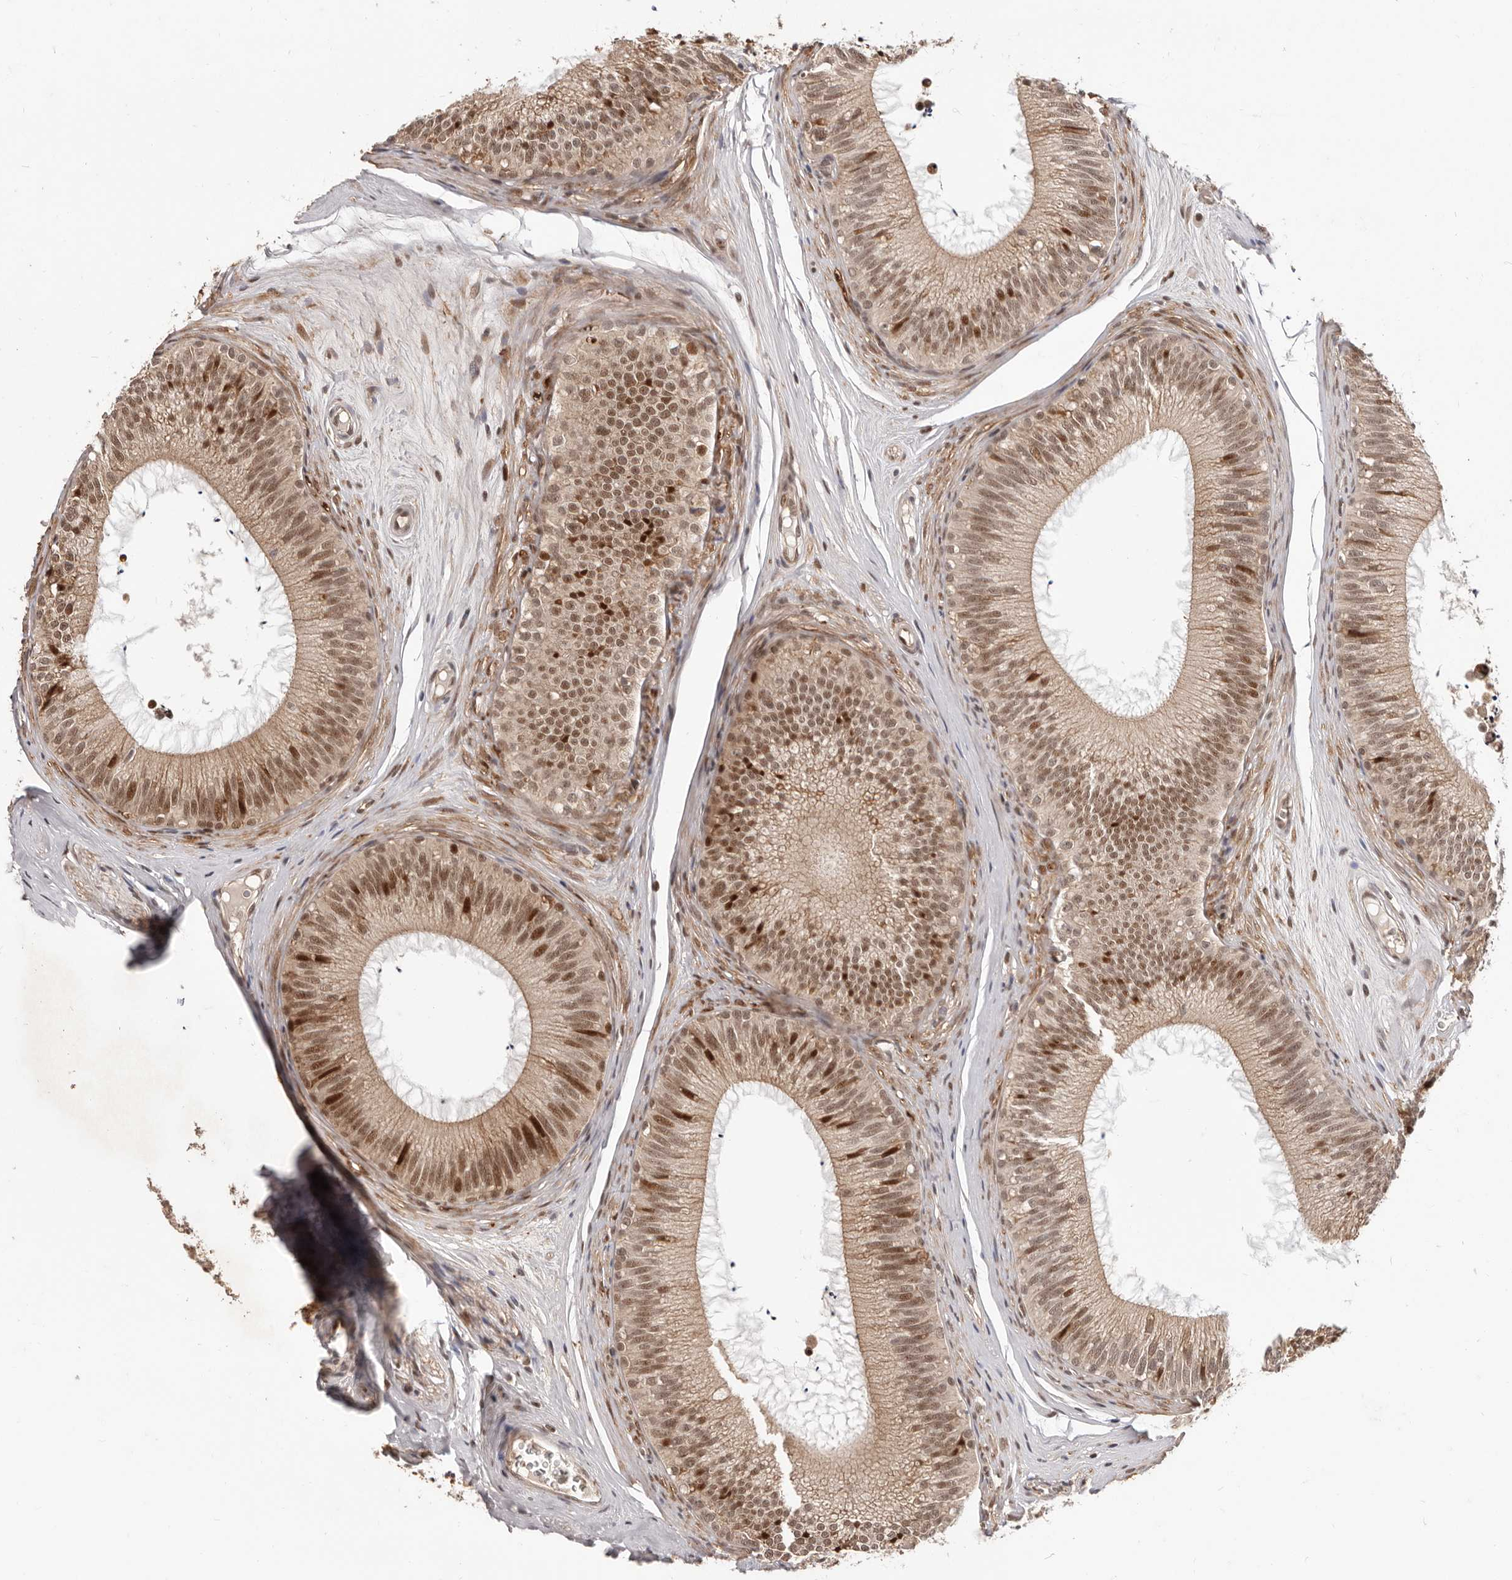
{"staining": {"intensity": "moderate", "quantity": ">75%", "location": "nuclear"}, "tissue": "epididymis", "cell_type": "Glandular cells", "image_type": "normal", "snomed": [{"axis": "morphology", "description": "Normal tissue, NOS"}, {"axis": "topography", "description": "Epididymis"}], "caption": "Protein staining reveals moderate nuclear staining in about >75% of glandular cells in normal epididymis.", "gene": "NCOA3", "patient": {"sex": "male", "age": 29}}